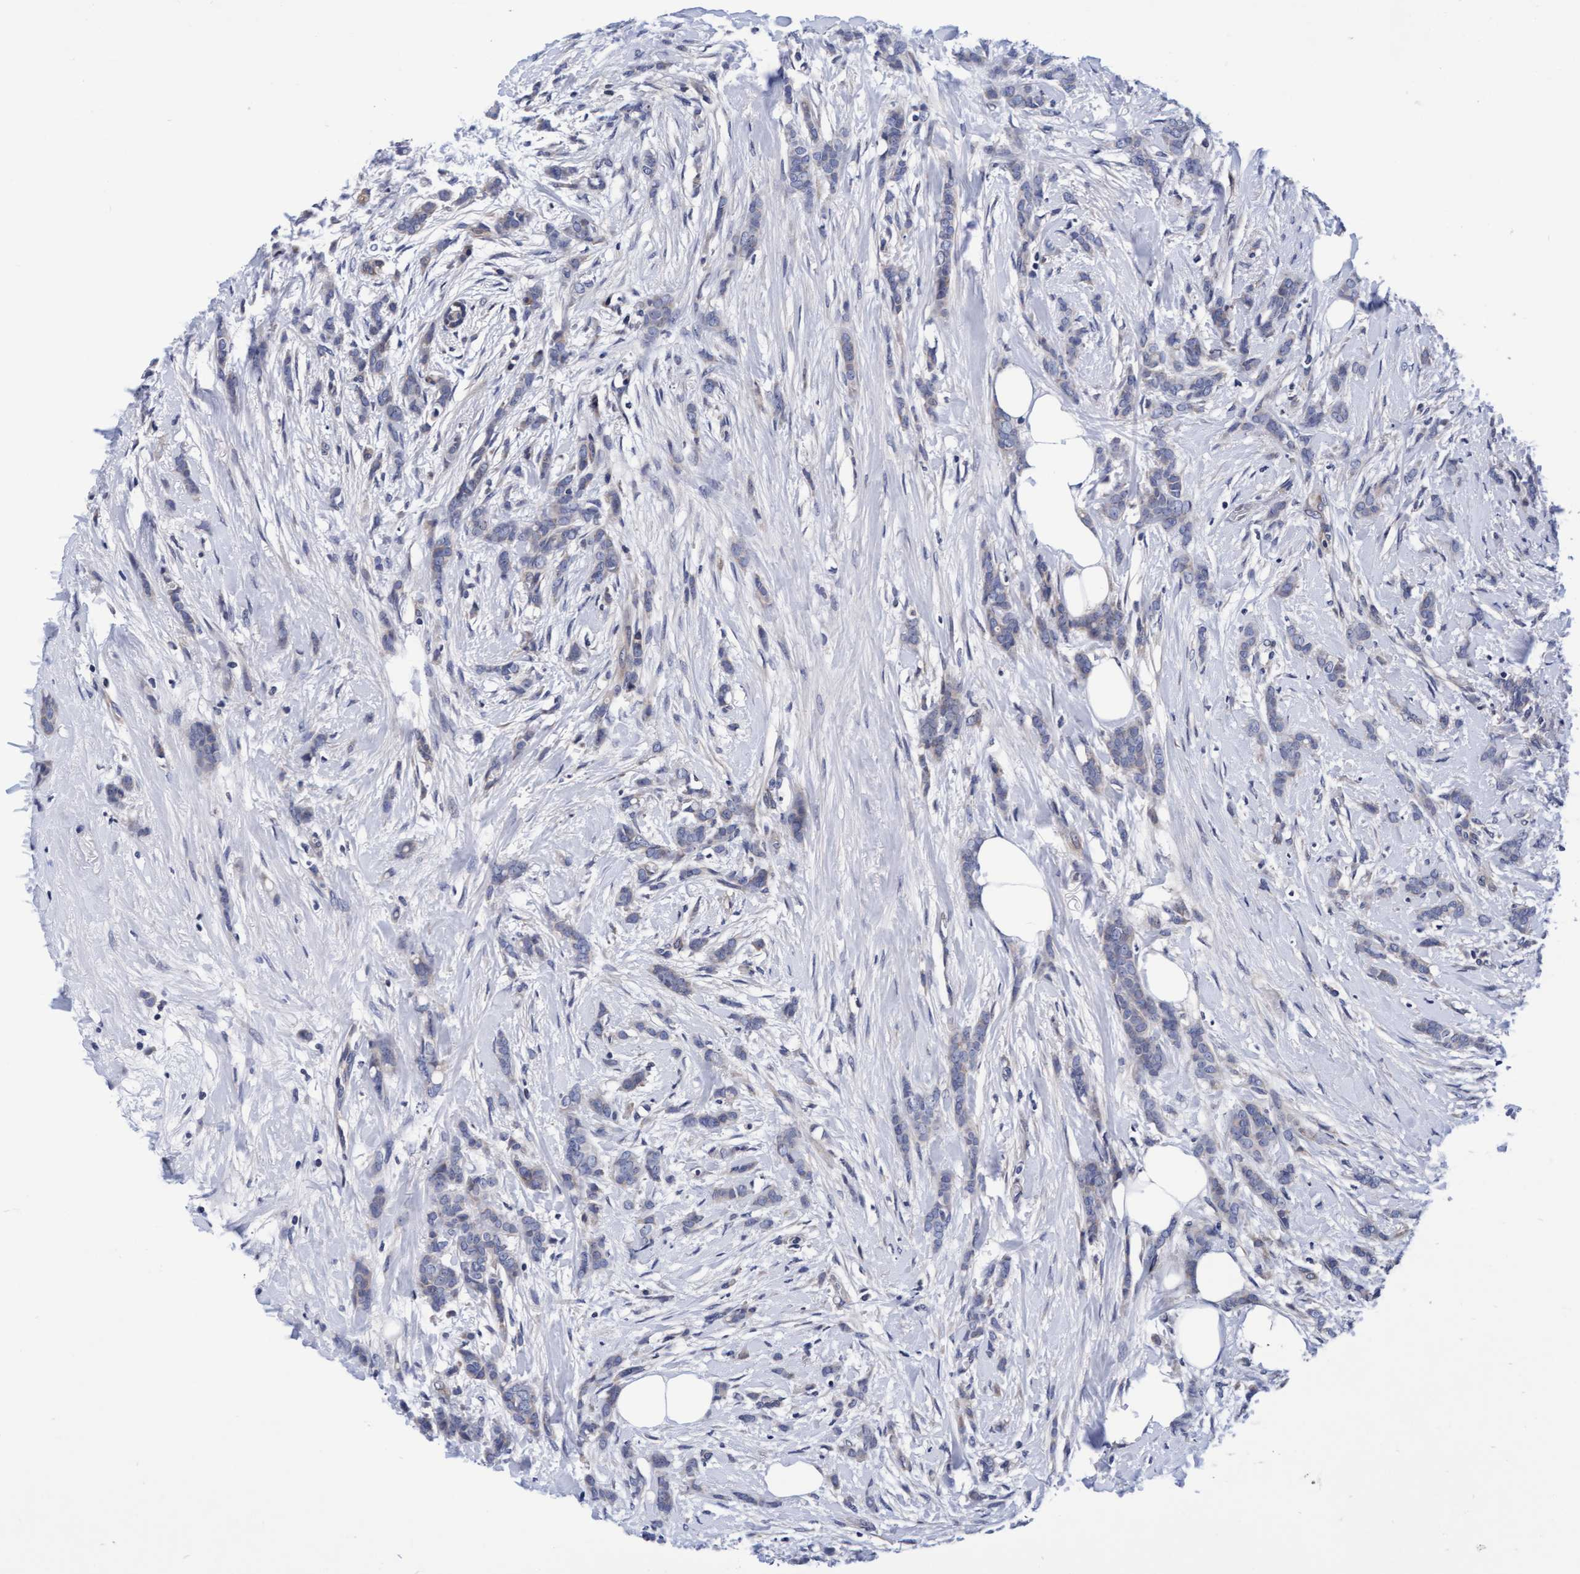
{"staining": {"intensity": "negative", "quantity": "none", "location": "none"}, "tissue": "breast cancer", "cell_type": "Tumor cells", "image_type": "cancer", "snomed": [{"axis": "morphology", "description": "Lobular carcinoma, in situ"}, {"axis": "morphology", "description": "Lobular carcinoma"}, {"axis": "topography", "description": "Breast"}], "caption": "The micrograph displays no significant positivity in tumor cells of lobular carcinoma (breast).", "gene": "EFCAB13", "patient": {"sex": "female", "age": 41}}